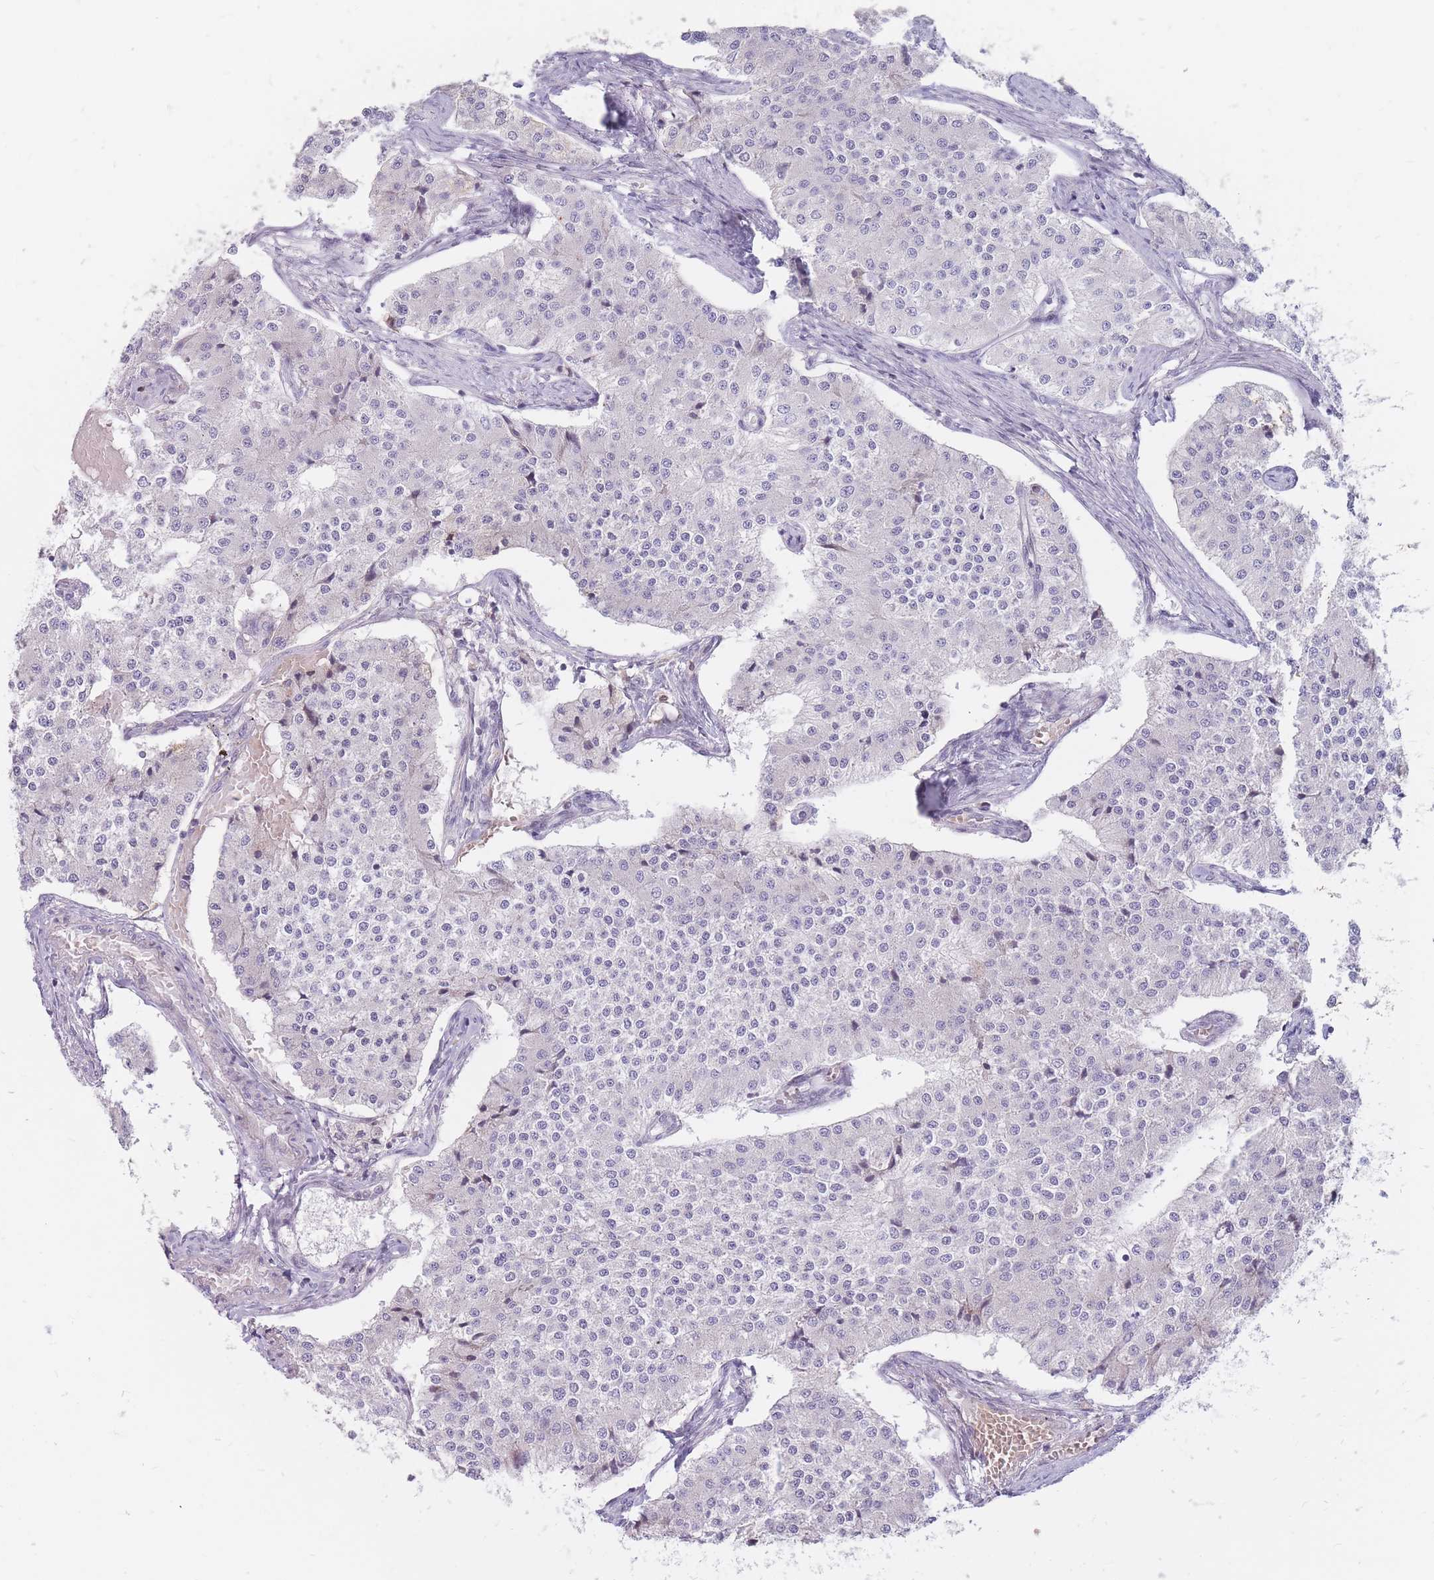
{"staining": {"intensity": "negative", "quantity": "none", "location": "none"}, "tissue": "carcinoid", "cell_type": "Tumor cells", "image_type": "cancer", "snomed": [{"axis": "morphology", "description": "Carcinoid, malignant, NOS"}, {"axis": "topography", "description": "Colon"}], "caption": "Immunohistochemistry (IHC) of human malignant carcinoid reveals no staining in tumor cells.", "gene": "PTGDR", "patient": {"sex": "female", "age": 52}}